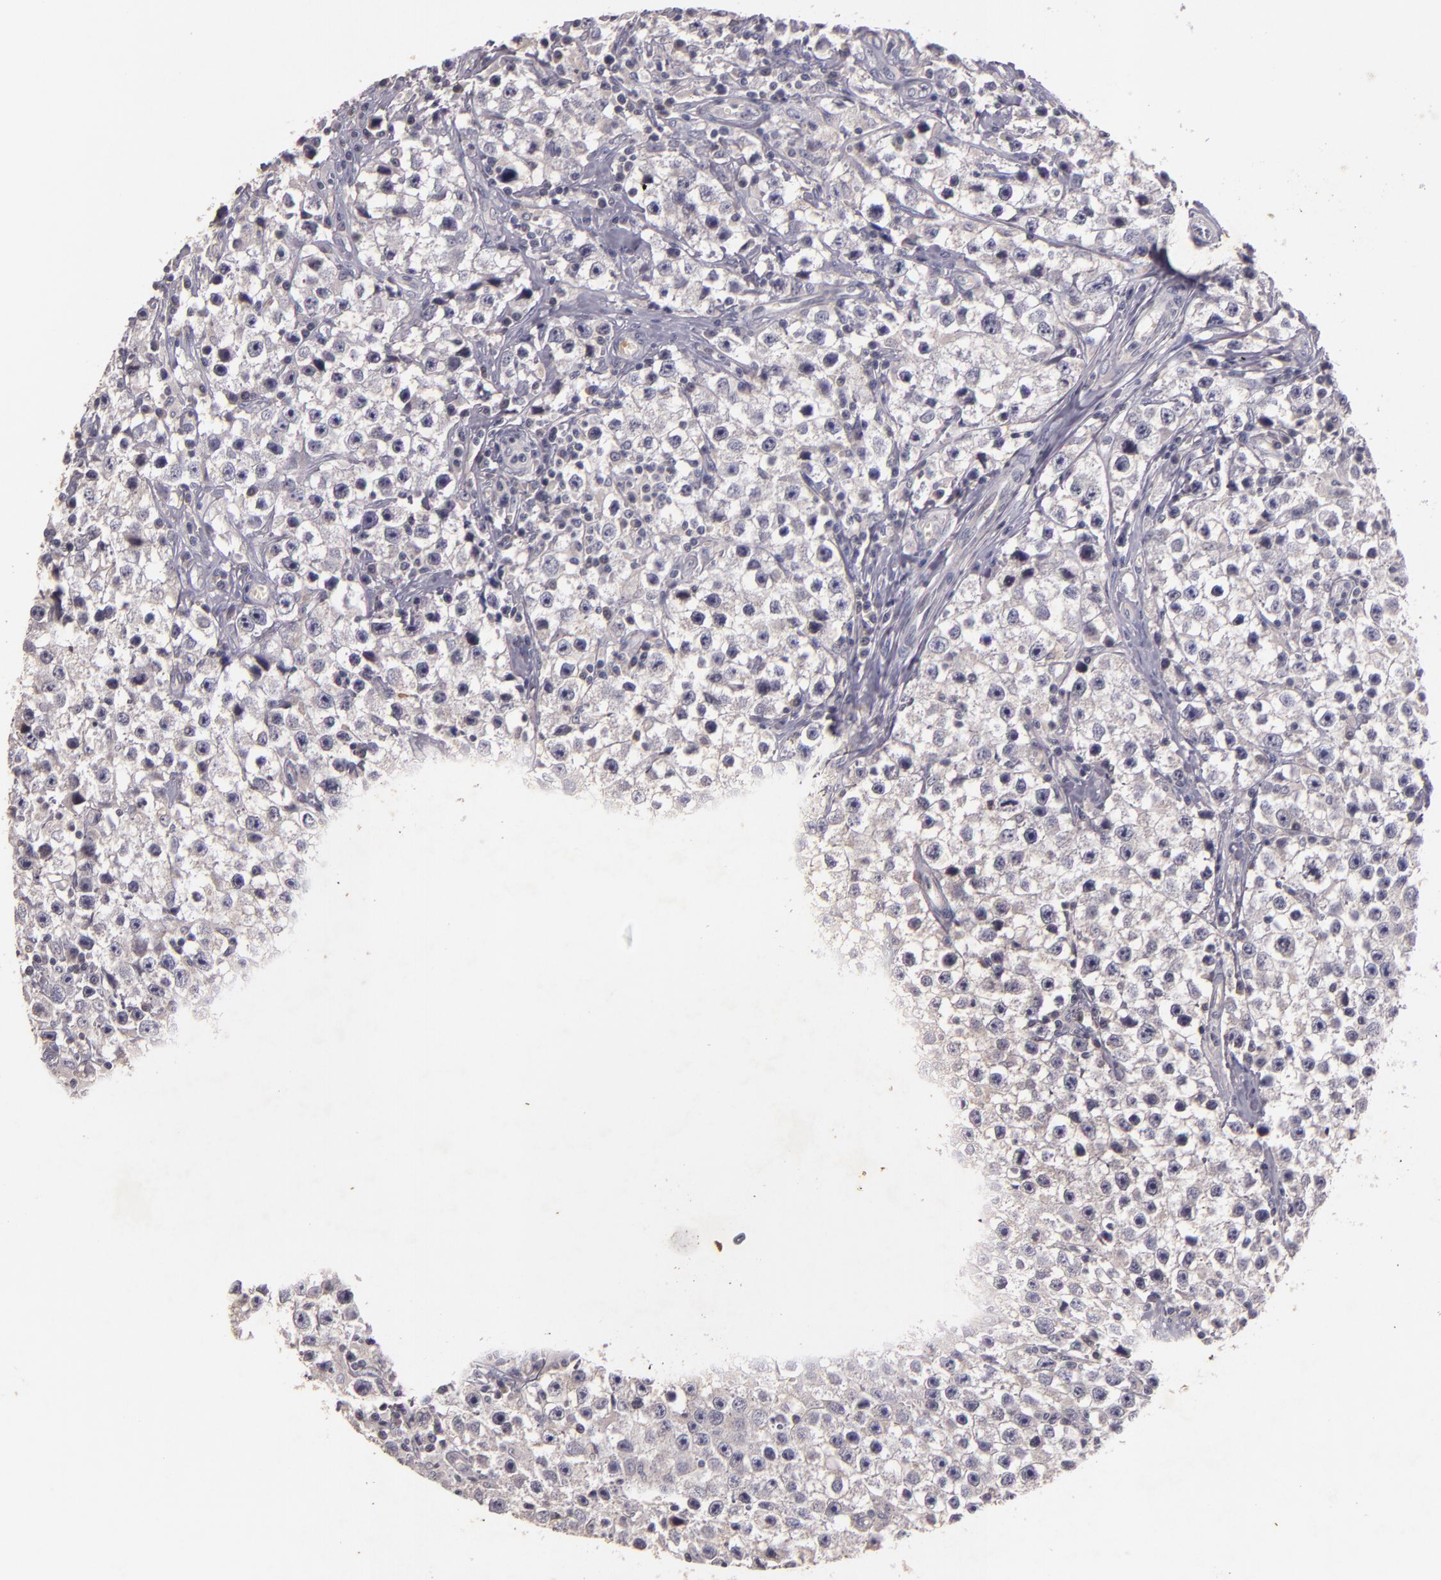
{"staining": {"intensity": "negative", "quantity": "none", "location": "none"}, "tissue": "testis cancer", "cell_type": "Tumor cells", "image_type": "cancer", "snomed": [{"axis": "morphology", "description": "Seminoma, NOS"}, {"axis": "topography", "description": "Testis"}], "caption": "Immunohistochemistry (IHC) of testis seminoma exhibits no expression in tumor cells.", "gene": "TFF1", "patient": {"sex": "male", "age": 35}}